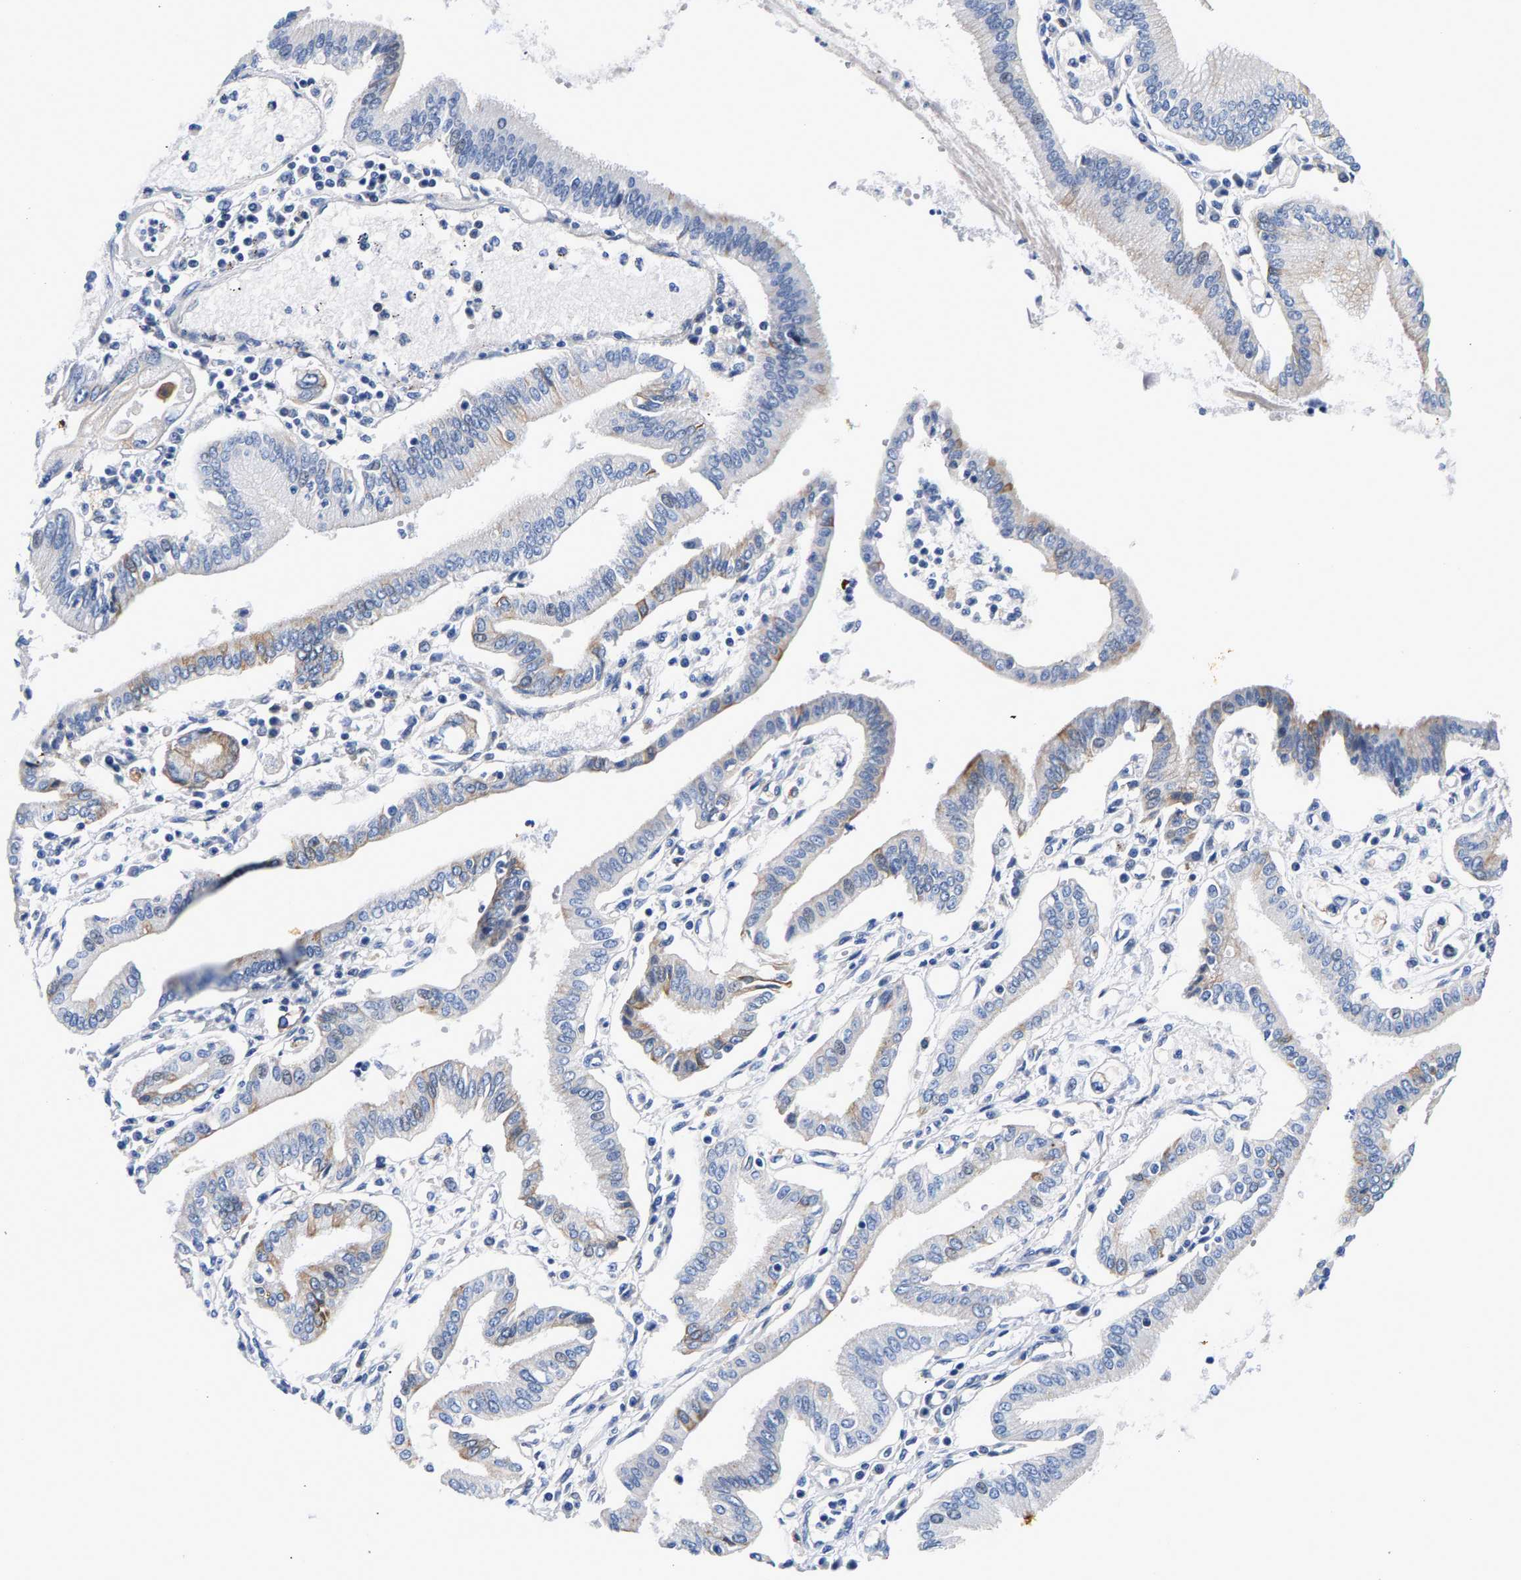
{"staining": {"intensity": "negative", "quantity": "none", "location": "none"}, "tissue": "pancreatic cancer", "cell_type": "Tumor cells", "image_type": "cancer", "snomed": [{"axis": "morphology", "description": "Adenocarcinoma, NOS"}, {"axis": "topography", "description": "Pancreas"}], "caption": "Tumor cells show no significant protein expression in pancreatic adenocarcinoma.", "gene": "P2RY4", "patient": {"sex": "male", "age": 56}}